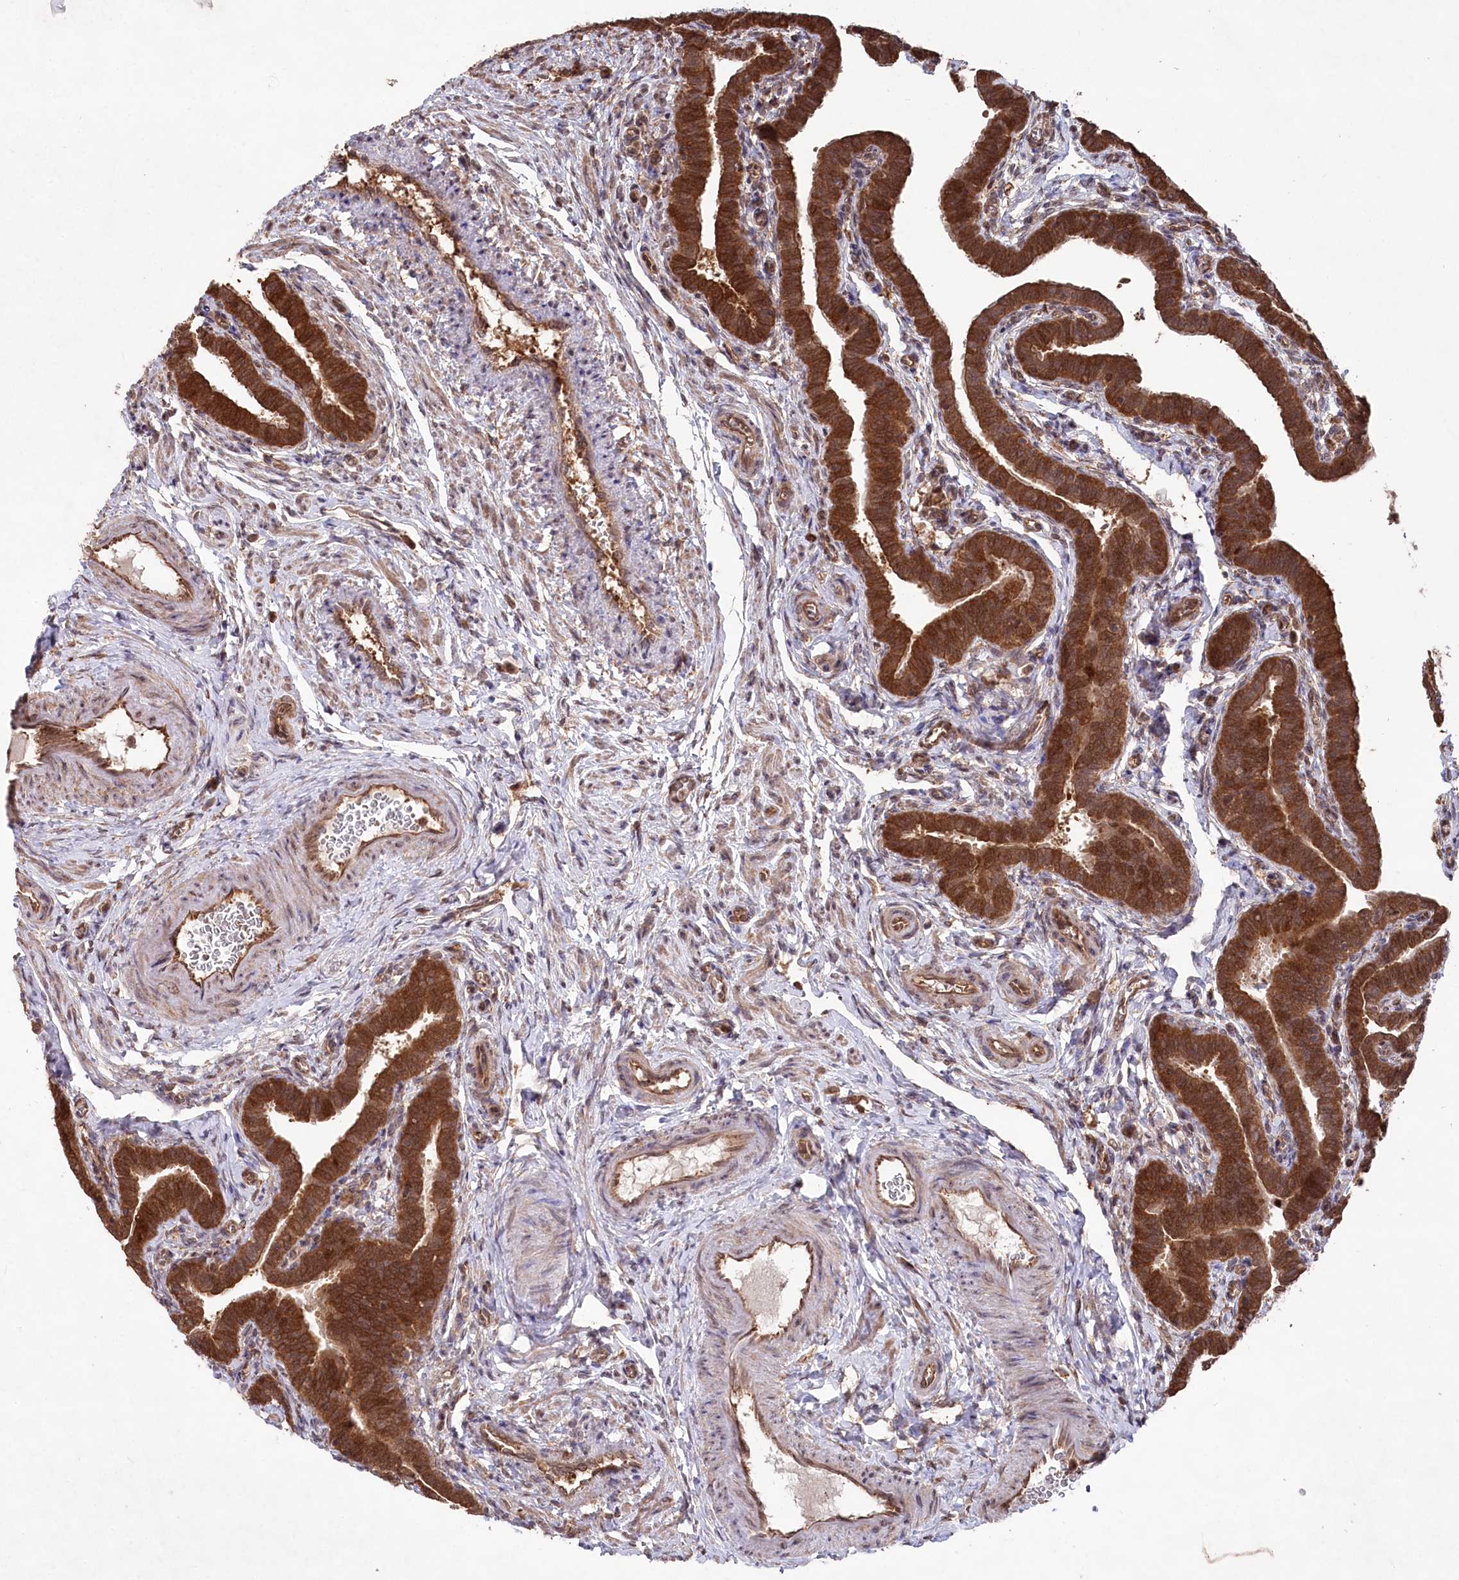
{"staining": {"intensity": "strong", "quantity": ">75%", "location": "cytoplasmic/membranous,nuclear"}, "tissue": "fallopian tube", "cell_type": "Glandular cells", "image_type": "normal", "snomed": [{"axis": "morphology", "description": "Normal tissue, NOS"}, {"axis": "topography", "description": "Fallopian tube"}], "caption": "Protein expression by immunohistochemistry shows strong cytoplasmic/membranous,nuclear positivity in about >75% of glandular cells in normal fallopian tube.", "gene": "PSMA1", "patient": {"sex": "female", "age": 36}}